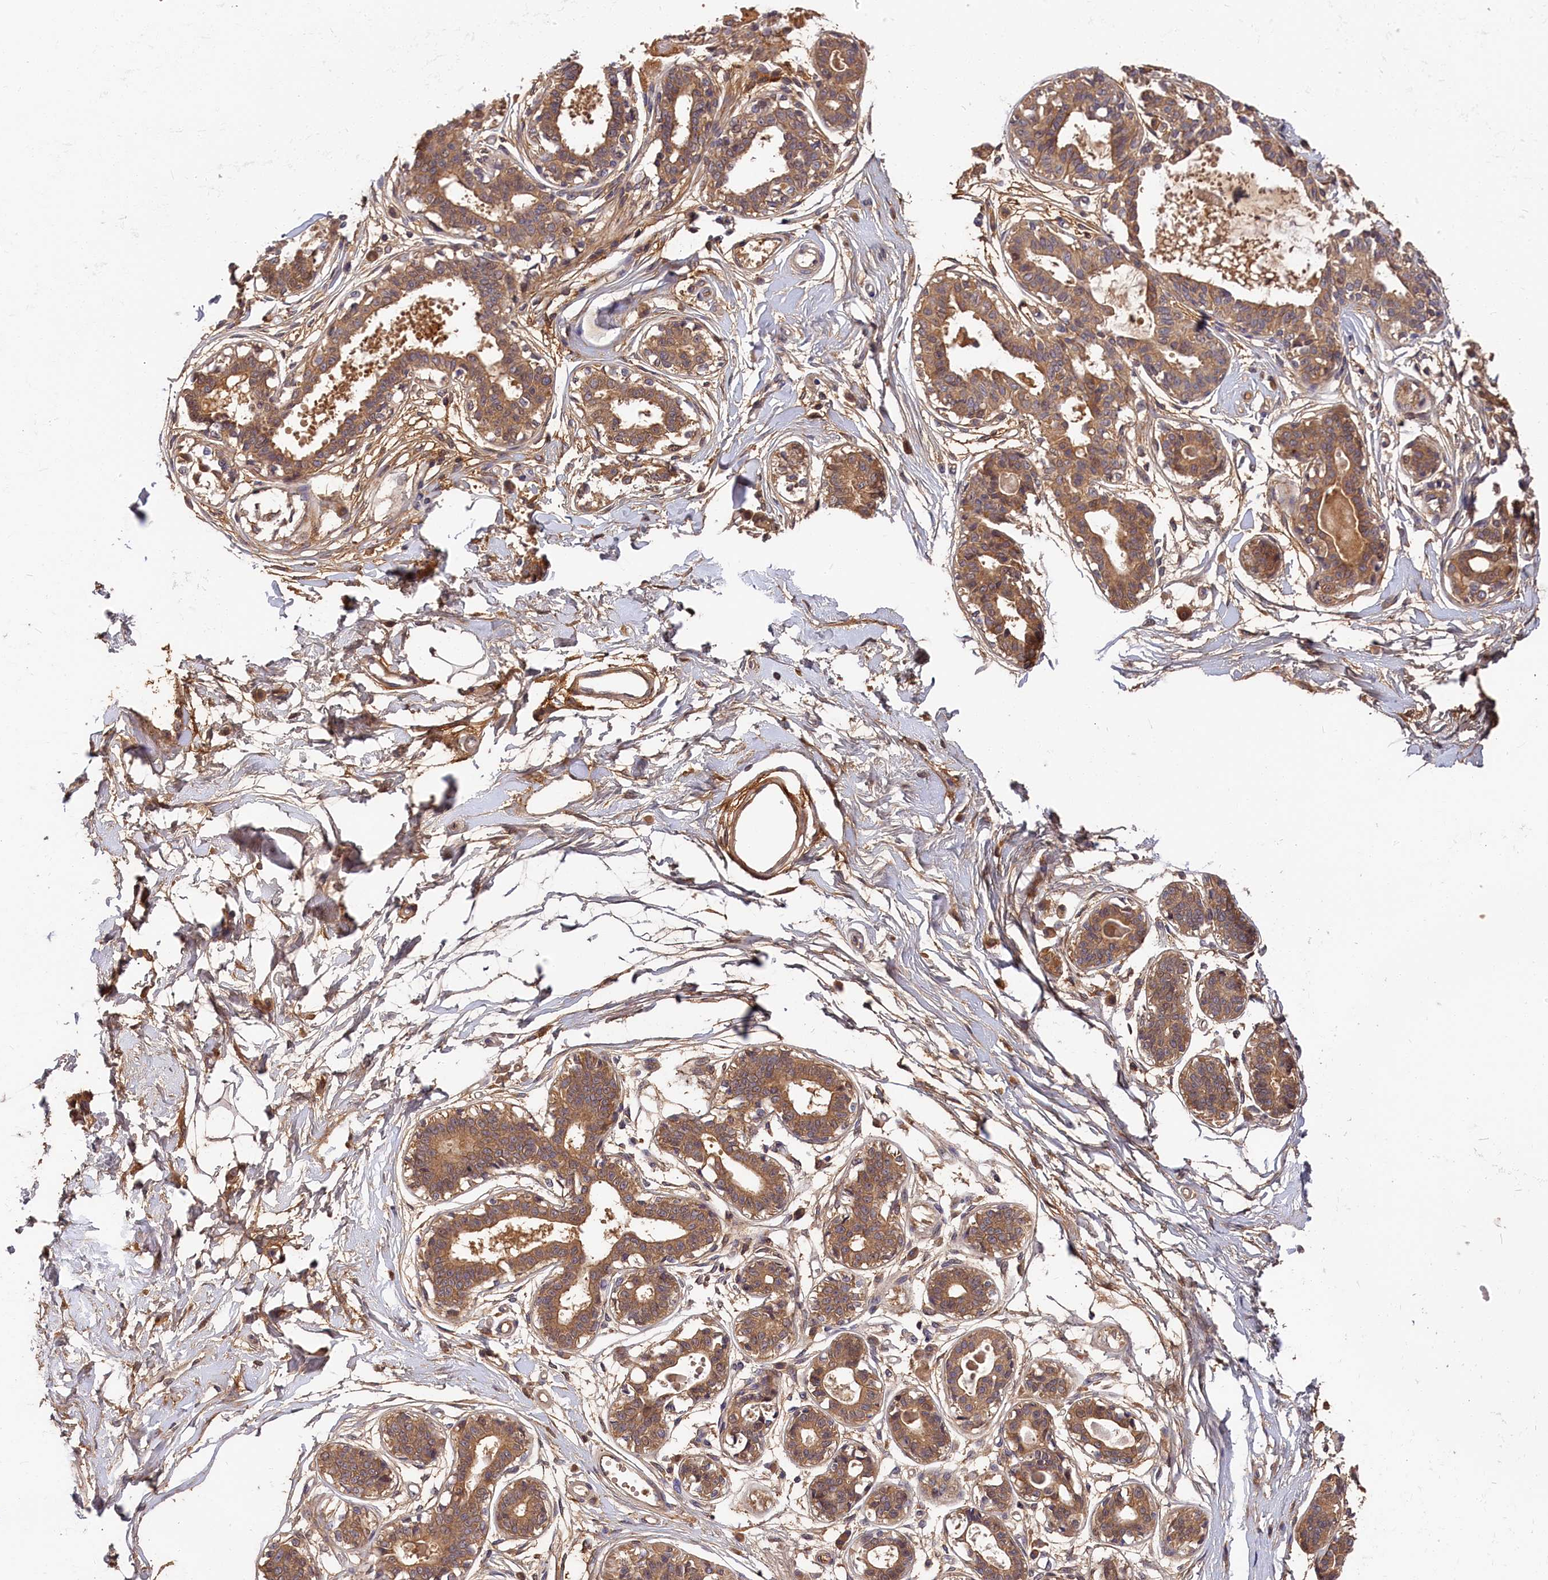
{"staining": {"intensity": "moderate", "quantity": ">75%", "location": "cytoplasmic/membranous"}, "tissue": "breast", "cell_type": "Adipocytes", "image_type": "normal", "snomed": [{"axis": "morphology", "description": "Normal tissue, NOS"}, {"axis": "topography", "description": "Breast"}], "caption": "Protein analysis of benign breast reveals moderate cytoplasmic/membranous expression in about >75% of adipocytes.", "gene": "ITIH1", "patient": {"sex": "female", "age": 45}}